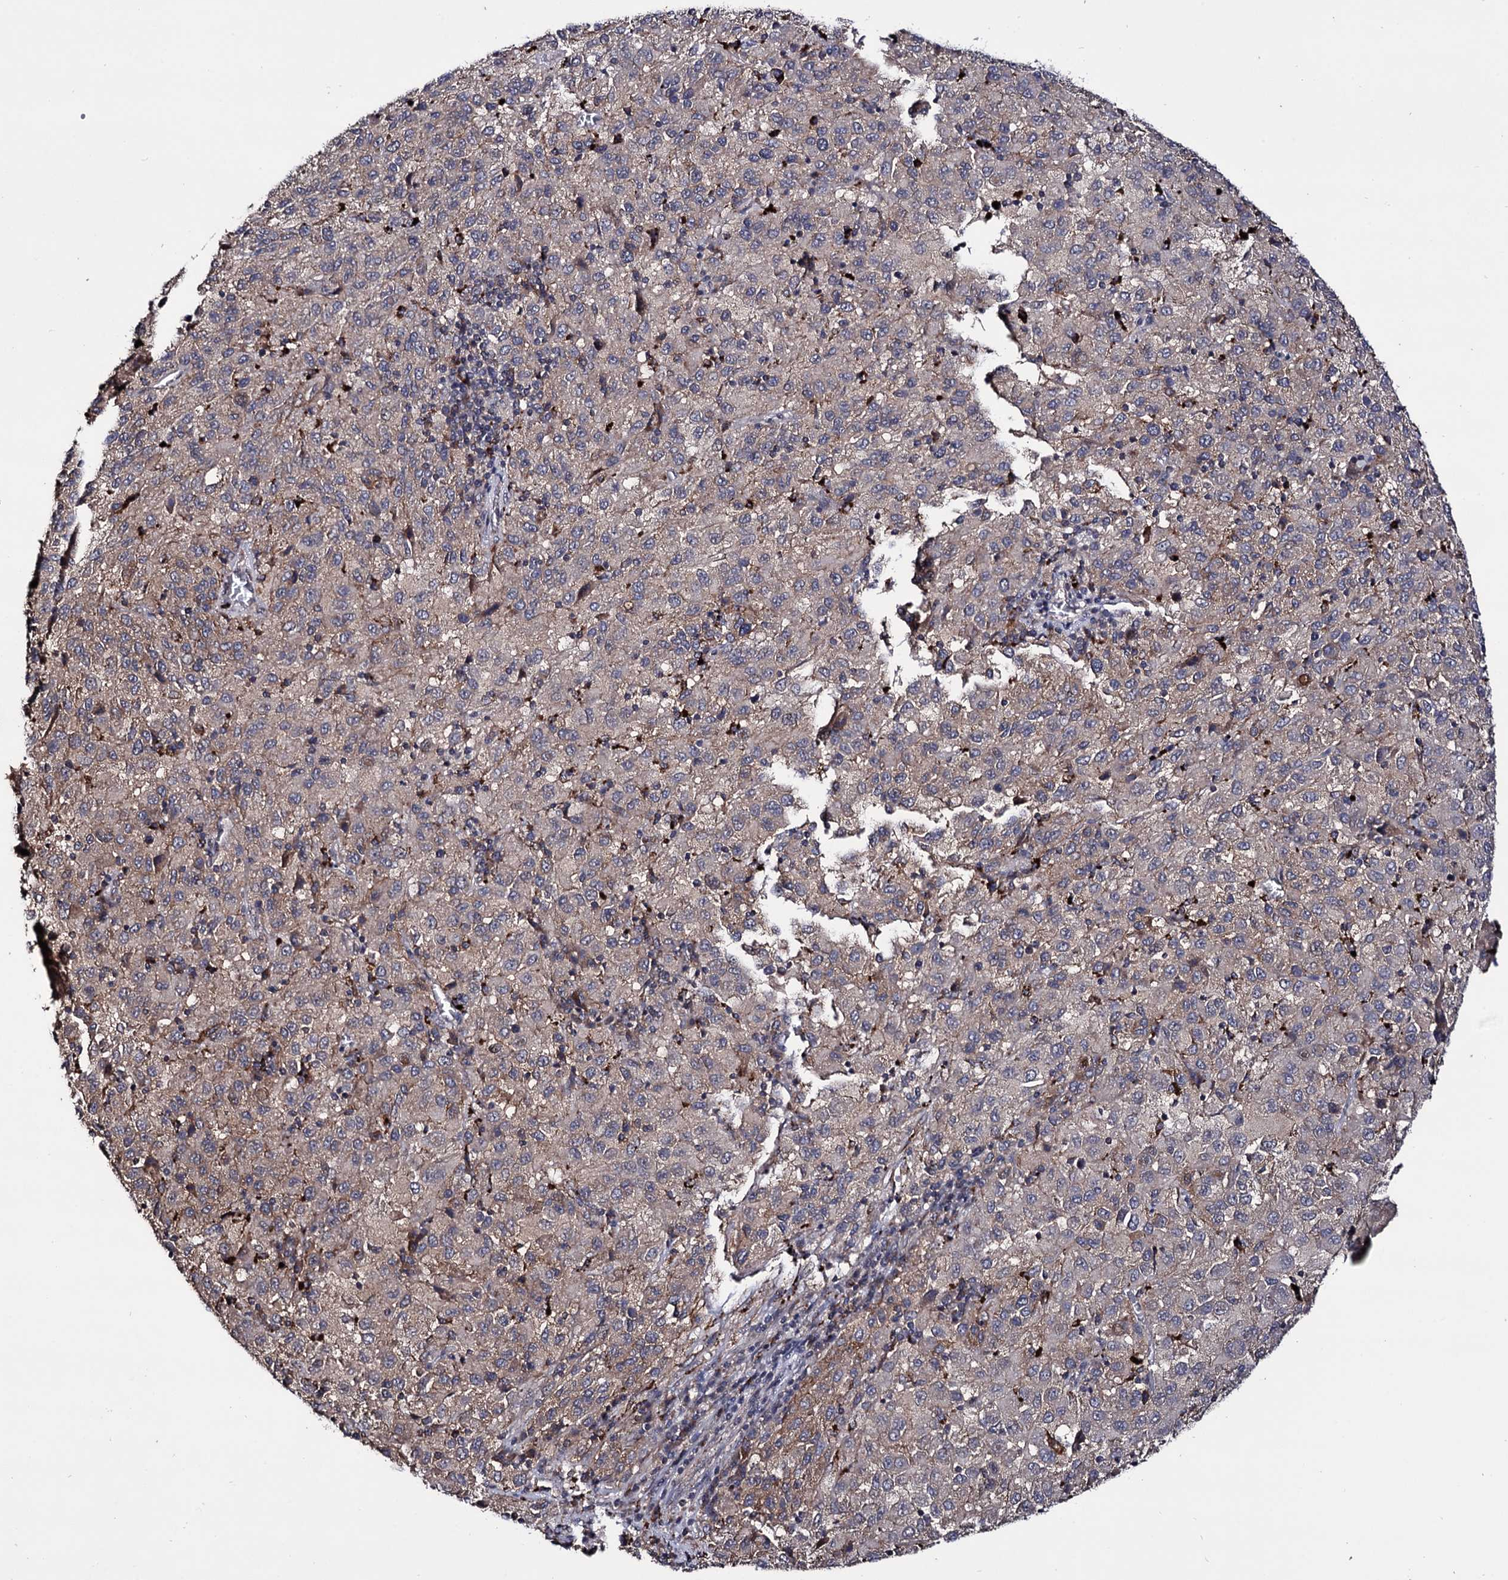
{"staining": {"intensity": "weak", "quantity": "<25%", "location": "cytoplasmic/membranous"}, "tissue": "melanoma", "cell_type": "Tumor cells", "image_type": "cancer", "snomed": [{"axis": "morphology", "description": "Malignant melanoma, Metastatic site"}, {"axis": "topography", "description": "Lung"}], "caption": "This is a histopathology image of immunohistochemistry staining of melanoma, which shows no positivity in tumor cells.", "gene": "MICAL2", "patient": {"sex": "male", "age": 64}}